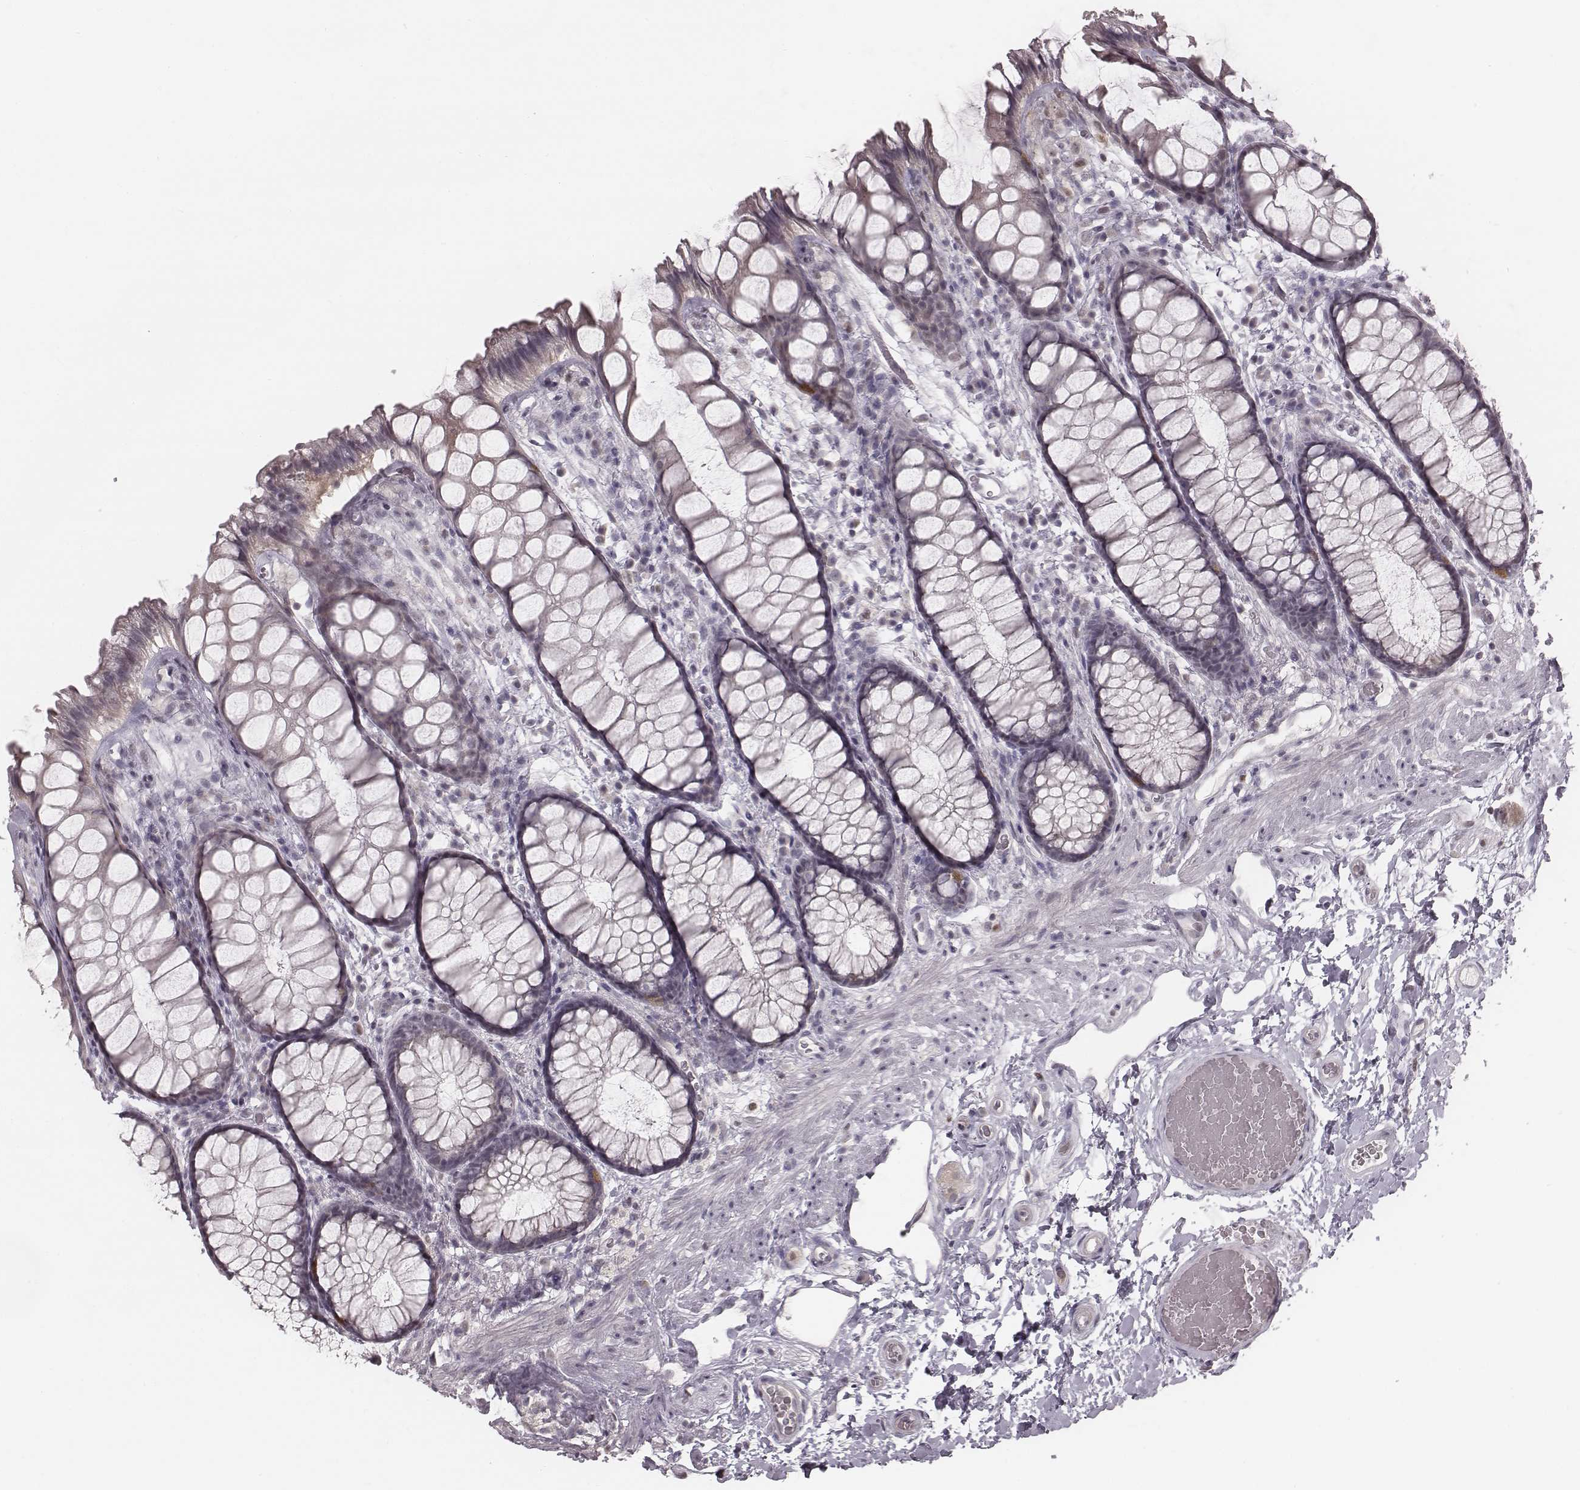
{"staining": {"intensity": "negative", "quantity": "none", "location": "none"}, "tissue": "rectum", "cell_type": "Glandular cells", "image_type": "normal", "snomed": [{"axis": "morphology", "description": "Normal tissue, NOS"}, {"axis": "topography", "description": "Rectum"}], "caption": "An IHC micrograph of normal rectum is shown. There is no staining in glandular cells of rectum.", "gene": "IQCG", "patient": {"sex": "female", "age": 62}}